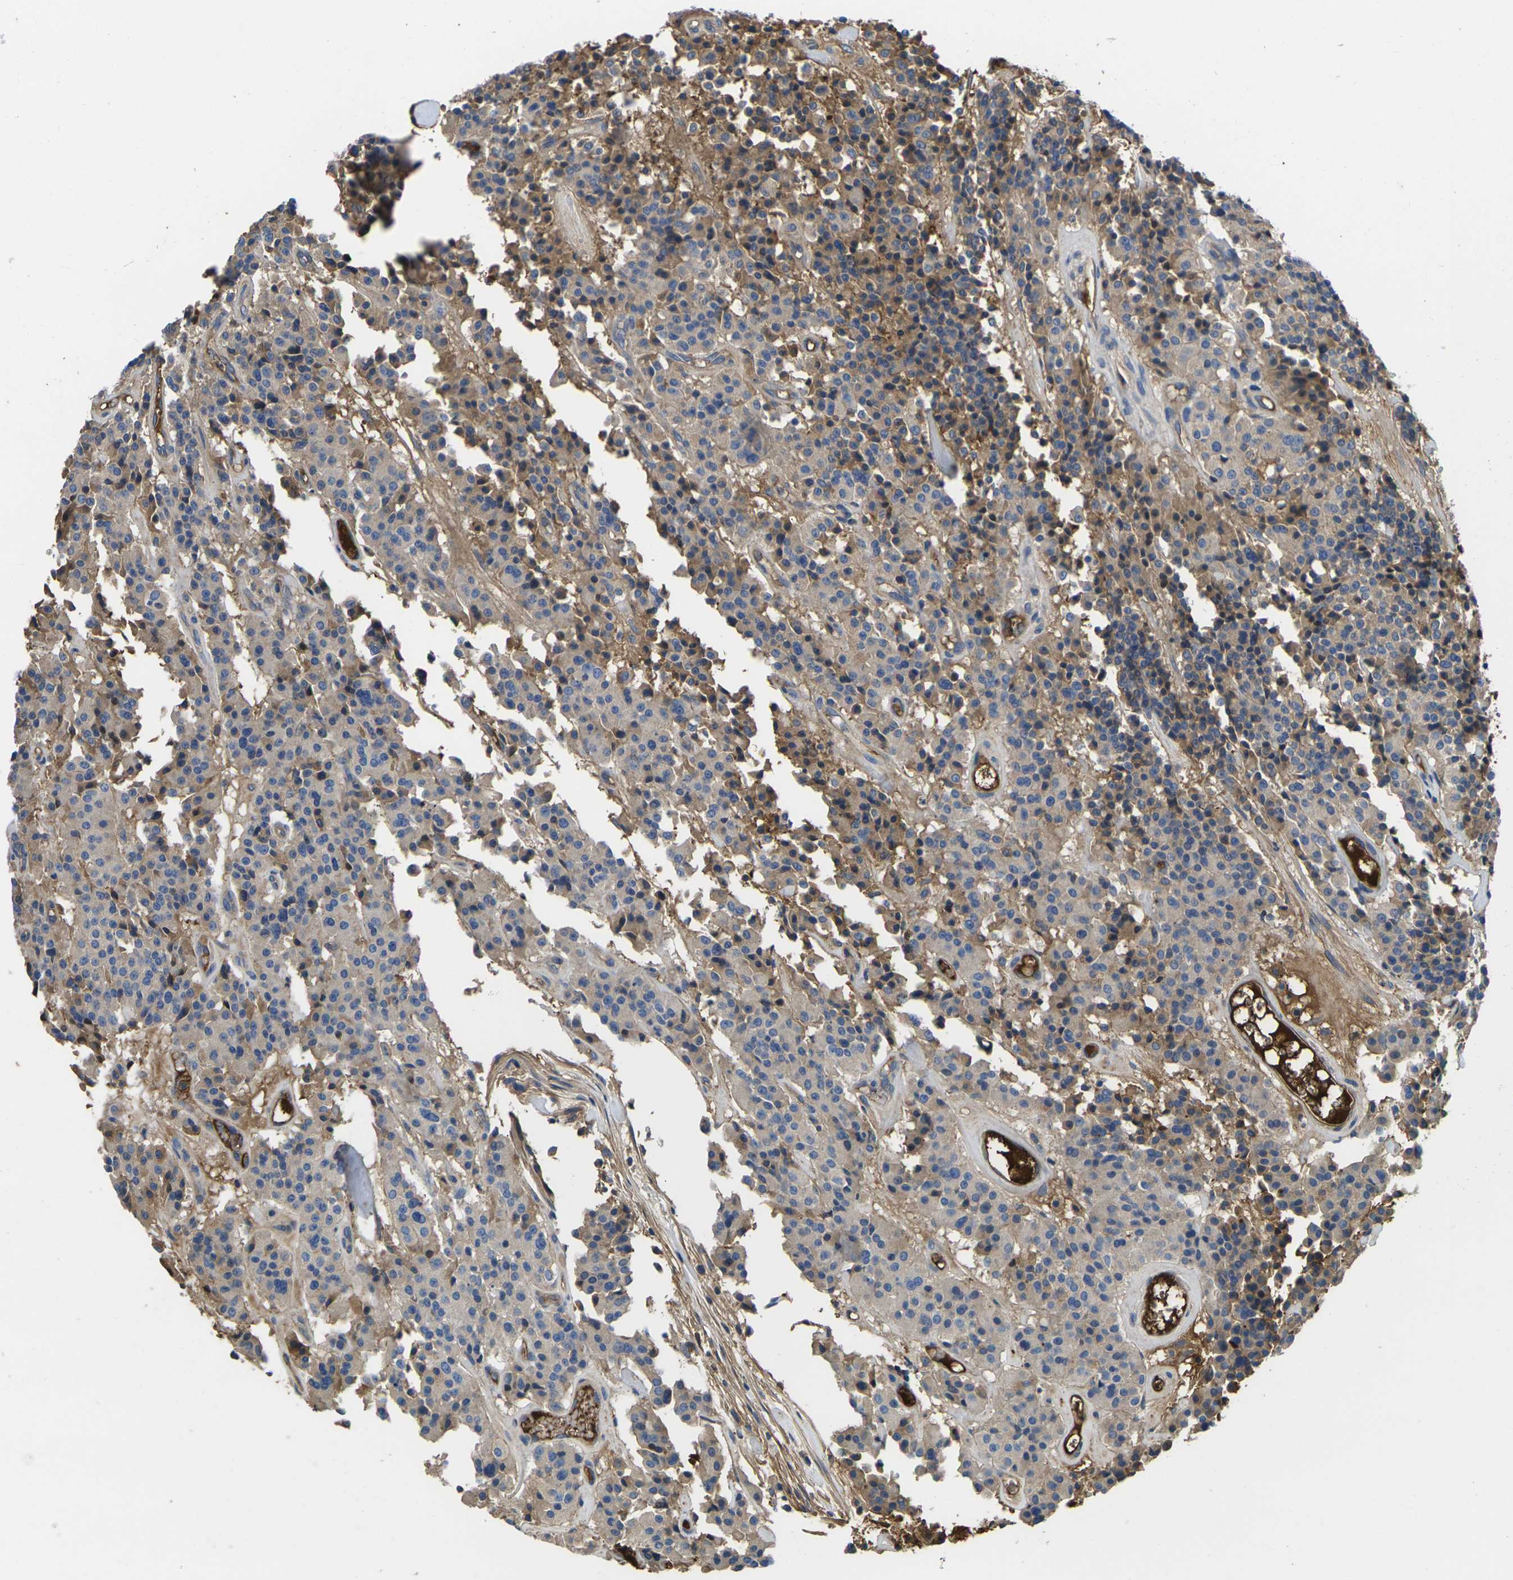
{"staining": {"intensity": "weak", "quantity": "25%-75%", "location": "cytoplasmic/membranous"}, "tissue": "carcinoid", "cell_type": "Tumor cells", "image_type": "cancer", "snomed": [{"axis": "morphology", "description": "Carcinoid, malignant, NOS"}, {"axis": "topography", "description": "Lung"}], "caption": "Carcinoid tissue shows weak cytoplasmic/membranous staining in about 25%-75% of tumor cells, visualized by immunohistochemistry.", "gene": "HSPG2", "patient": {"sex": "male", "age": 30}}